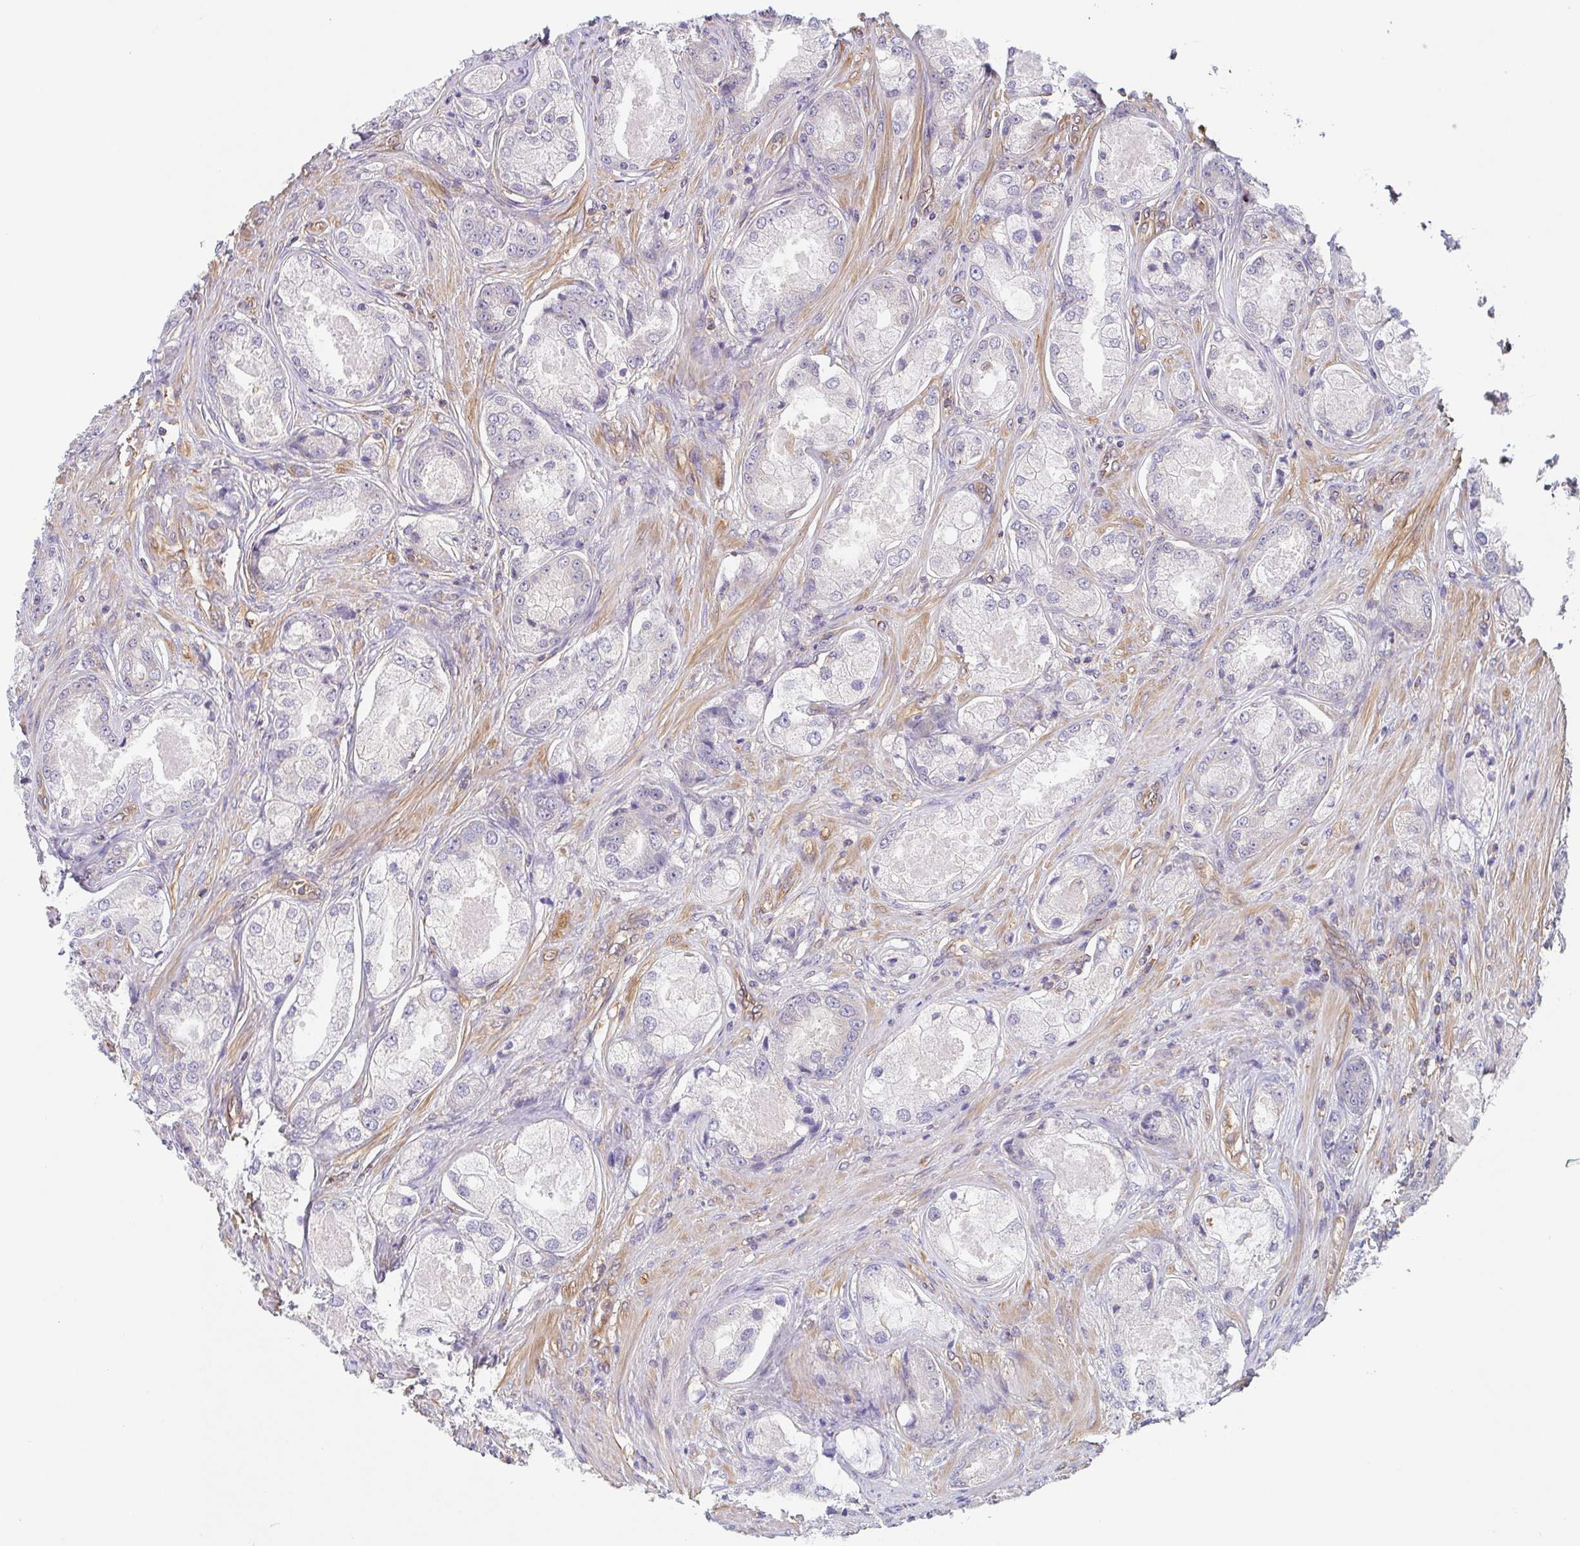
{"staining": {"intensity": "negative", "quantity": "none", "location": "none"}, "tissue": "prostate cancer", "cell_type": "Tumor cells", "image_type": "cancer", "snomed": [{"axis": "morphology", "description": "Adenocarcinoma, Low grade"}, {"axis": "topography", "description": "Prostate"}], "caption": "Tumor cells show no significant staining in adenocarcinoma (low-grade) (prostate).", "gene": "TMEM229A", "patient": {"sex": "male", "age": 68}}